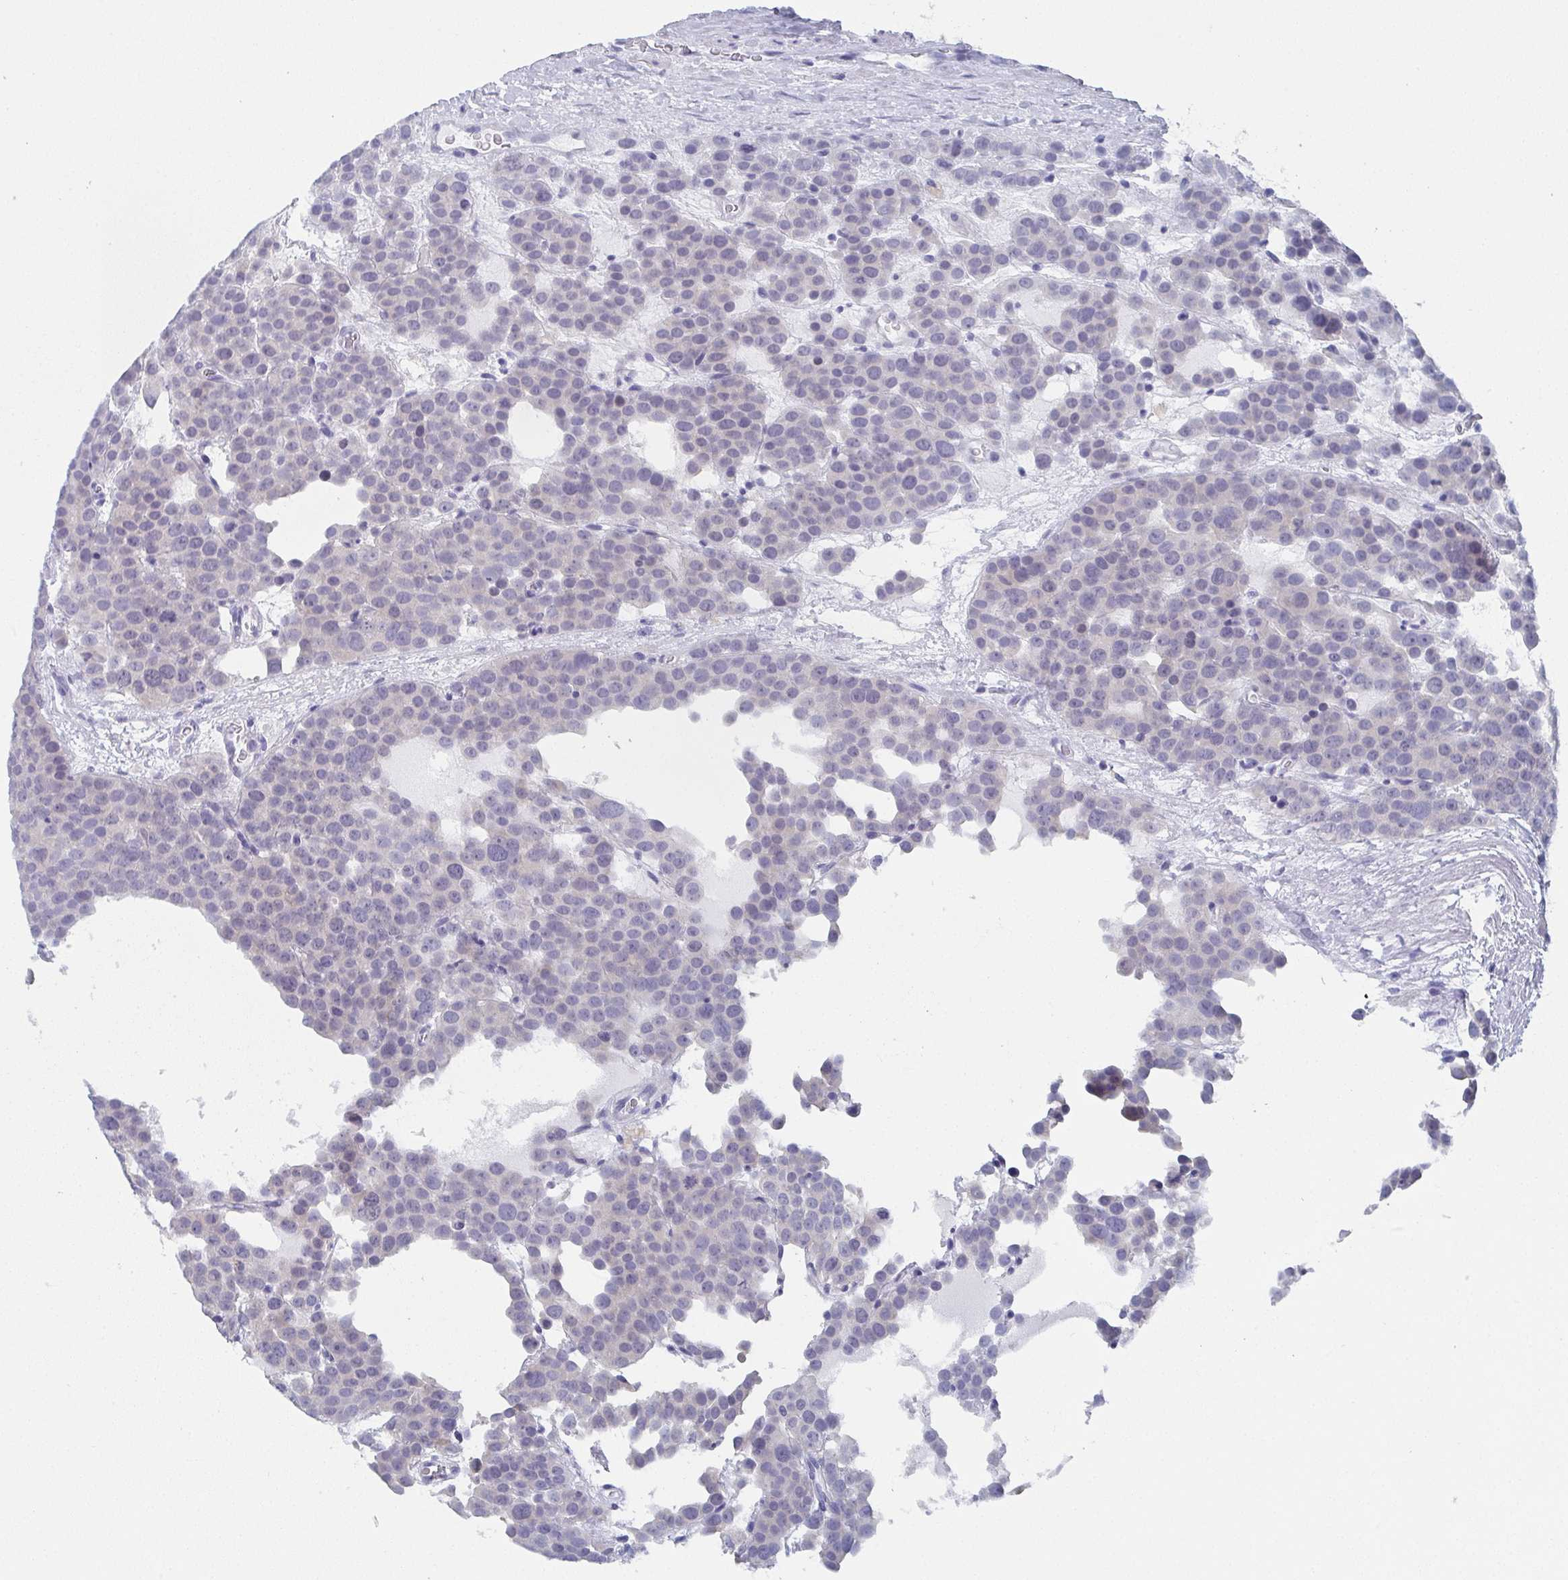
{"staining": {"intensity": "negative", "quantity": "none", "location": "none"}, "tissue": "testis cancer", "cell_type": "Tumor cells", "image_type": "cancer", "snomed": [{"axis": "morphology", "description": "Seminoma, NOS"}, {"axis": "topography", "description": "Testis"}], "caption": "Protein analysis of testis cancer (seminoma) reveals no significant staining in tumor cells.", "gene": "DYDC2", "patient": {"sex": "male", "age": 71}}